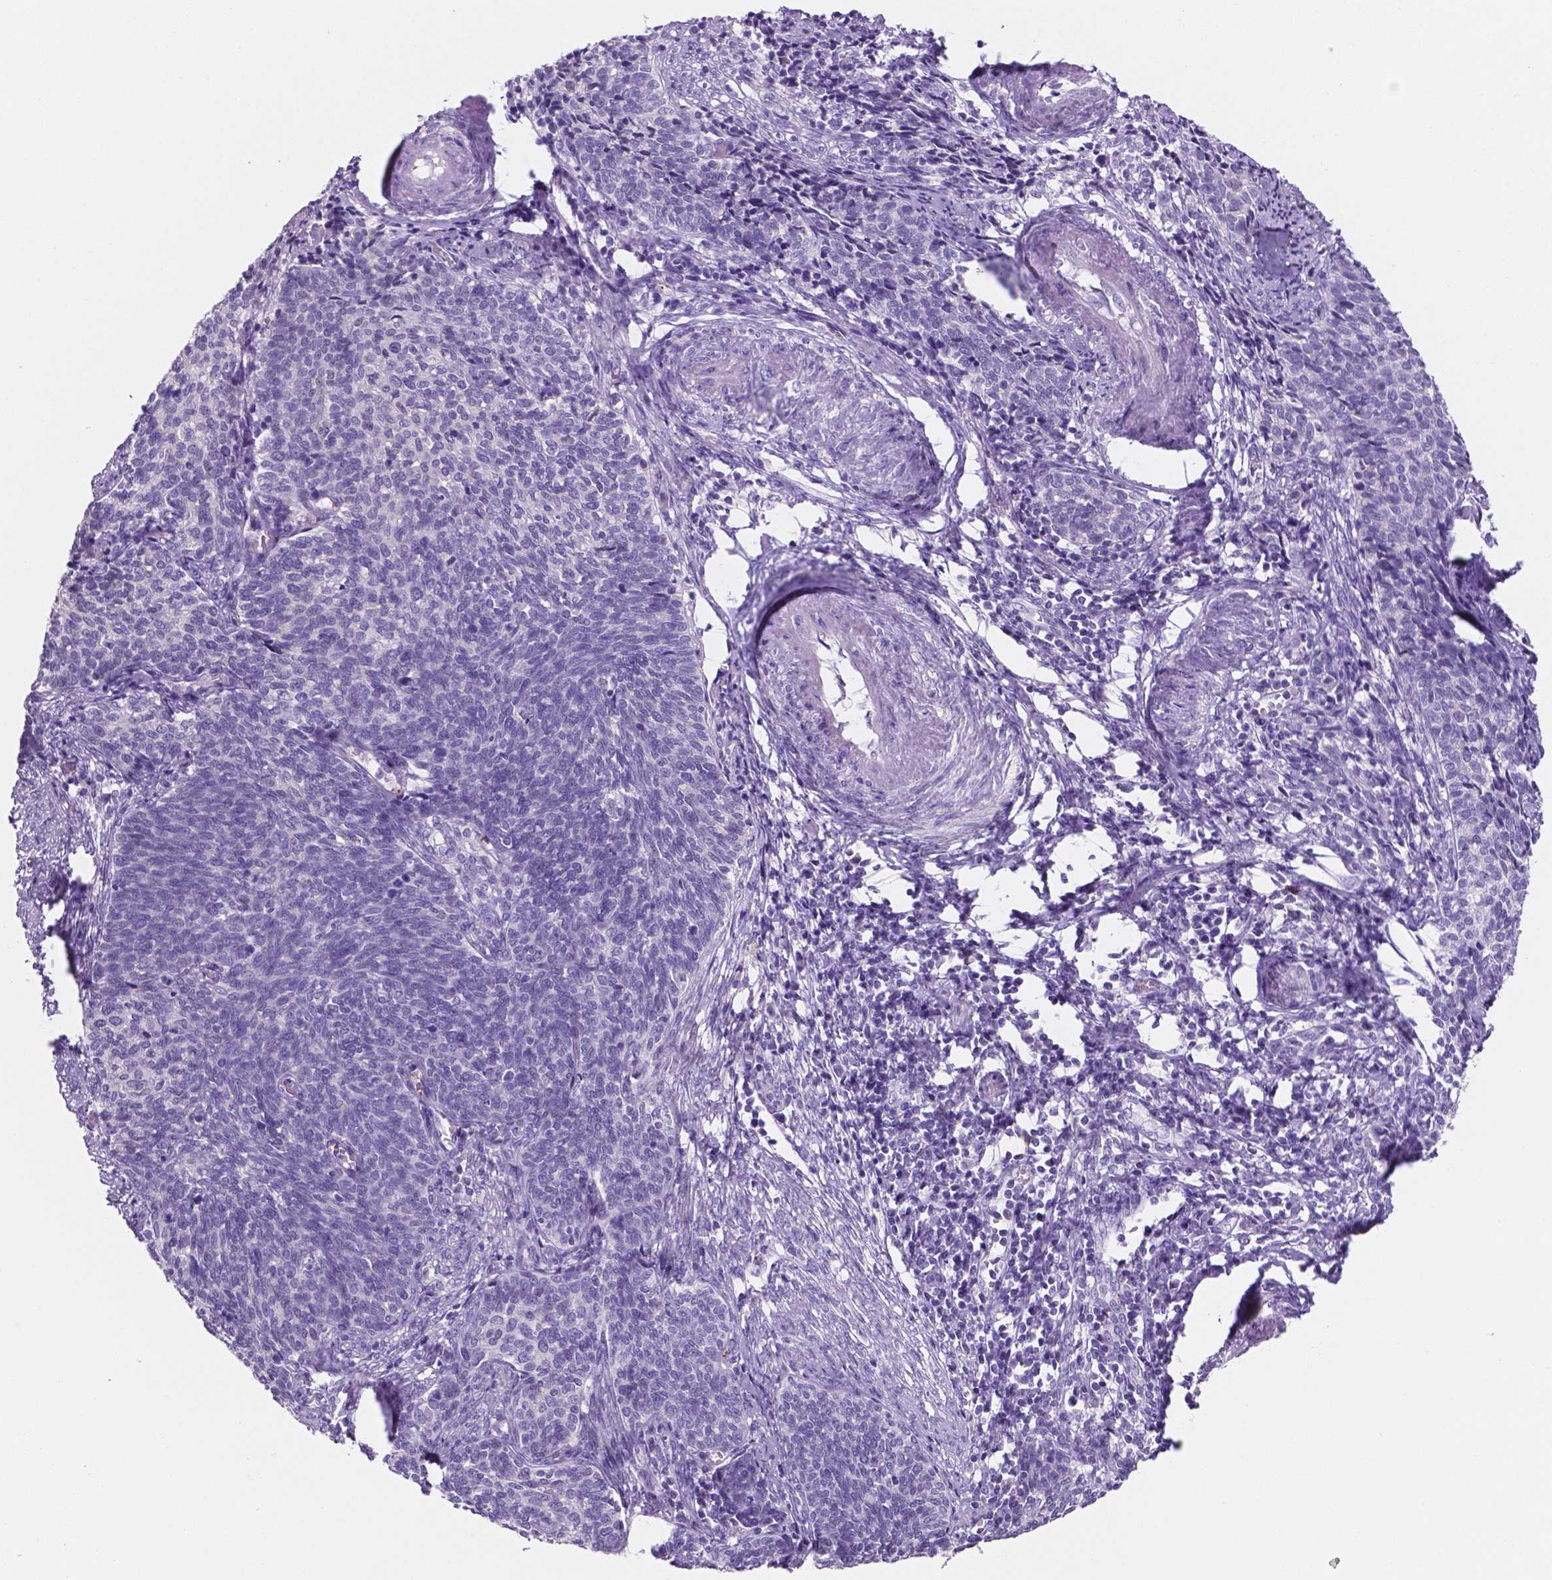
{"staining": {"intensity": "negative", "quantity": "none", "location": "none"}, "tissue": "cervical cancer", "cell_type": "Tumor cells", "image_type": "cancer", "snomed": [{"axis": "morphology", "description": "Squamous cell carcinoma, NOS"}, {"axis": "topography", "description": "Cervix"}], "caption": "High power microscopy micrograph of an IHC photomicrograph of cervical squamous cell carcinoma, revealing no significant expression in tumor cells.", "gene": "EBLN2", "patient": {"sex": "female", "age": 39}}